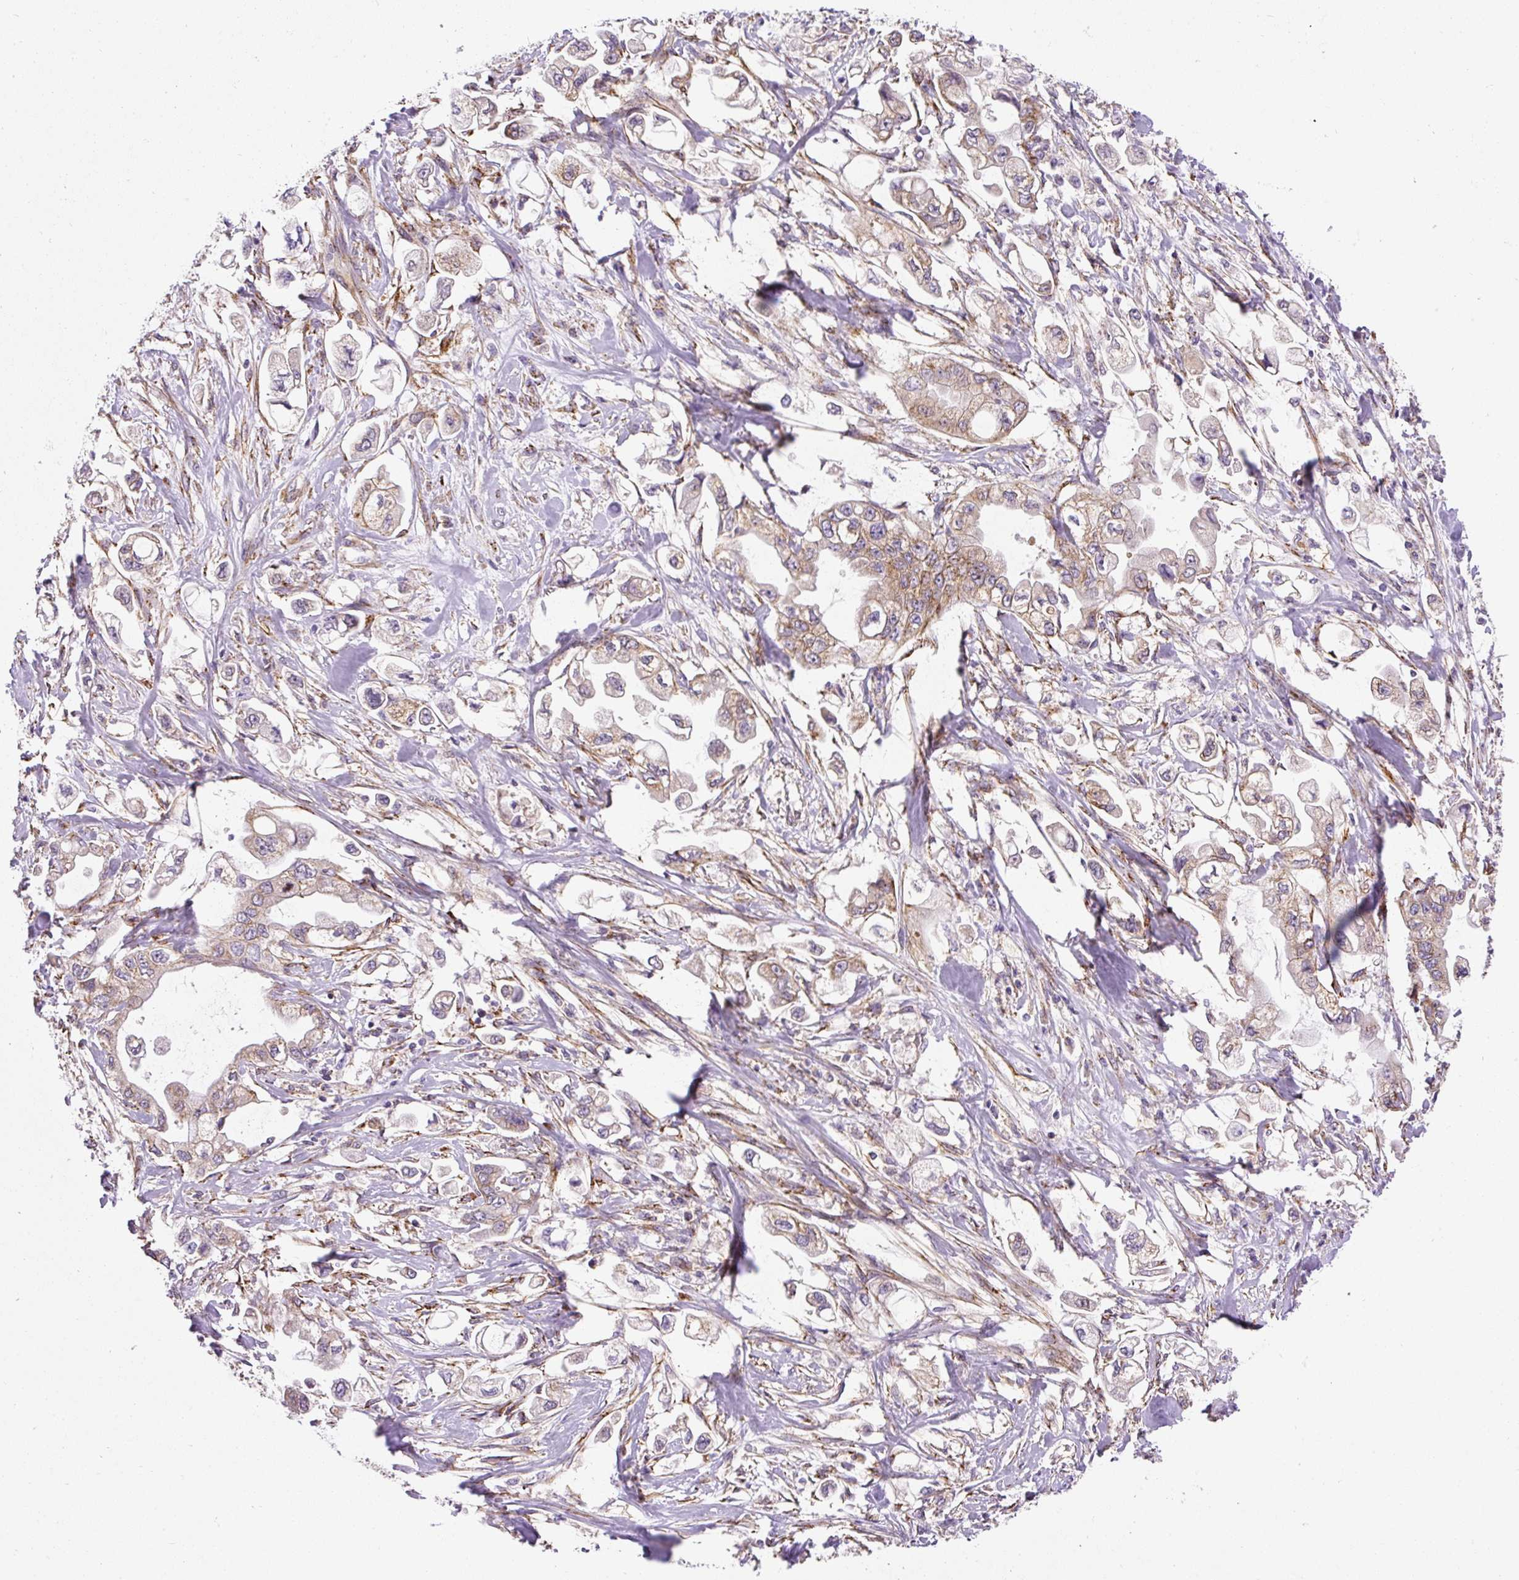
{"staining": {"intensity": "weak", "quantity": ">75%", "location": "cytoplasmic/membranous"}, "tissue": "stomach cancer", "cell_type": "Tumor cells", "image_type": "cancer", "snomed": [{"axis": "morphology", "description": "Adenocarcinoma, NOS"}, {"axis": "topography", "description": "Stomach"}], "caption": "The immunohistochemical stain highlights weak cytoplasmic/membranous staining in tumor cells of stomach cancer (adenocarcinoma) tissue. The staining was performed using DAB (3,3'-diaminobenzidine) to visualize the protein expression in brown, while the nuclei were stained in blue with hematoxylin (Magnification: 20x).", "gene": "RNF170", "patient": {"sex": "male", "age": 62}}